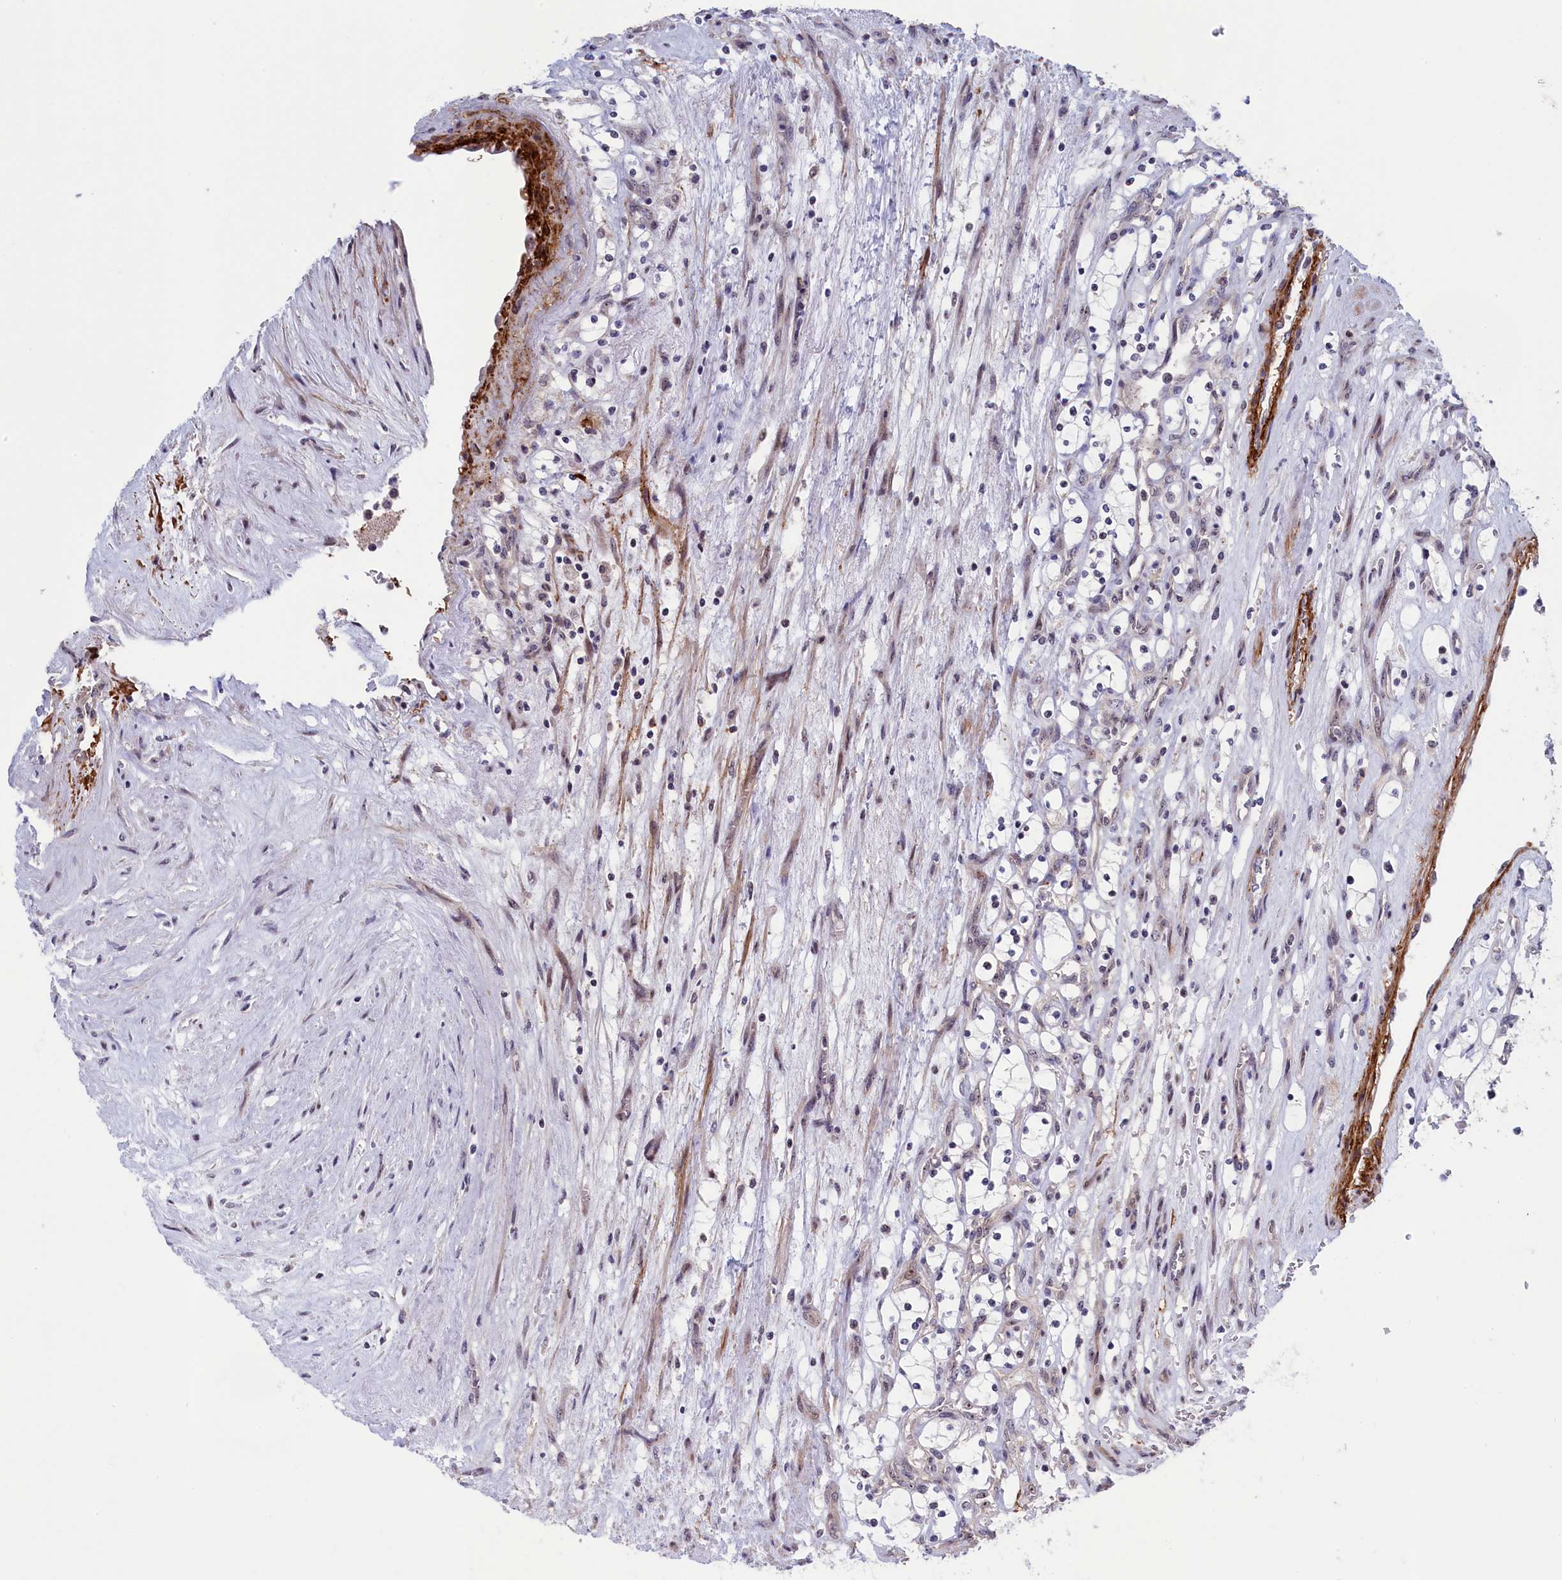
{"staining": {"intensity": "negative", "quantity": "none", "location": "none"}, "tissue": "renal cancer", "cell_type": "Tumor cells", "image_type": "cancer", "snomed": [{"axis": "morphology", "description": "Adenocarcinoma, NOS"}, {"axis": "topography", "description": "Kidney"}], "caption": "This is a micrograph of IHC staining of renal cancer (adenocarcinoma), which shows no positivity in tumor cells. The staining is performed using DAB (3,3'-diaminobenzidine) brown chromogen with nuclei counter-stained in using hematoxylin.", "gene": "PPAN", "patient": {"sex": "female", "age": 69}}